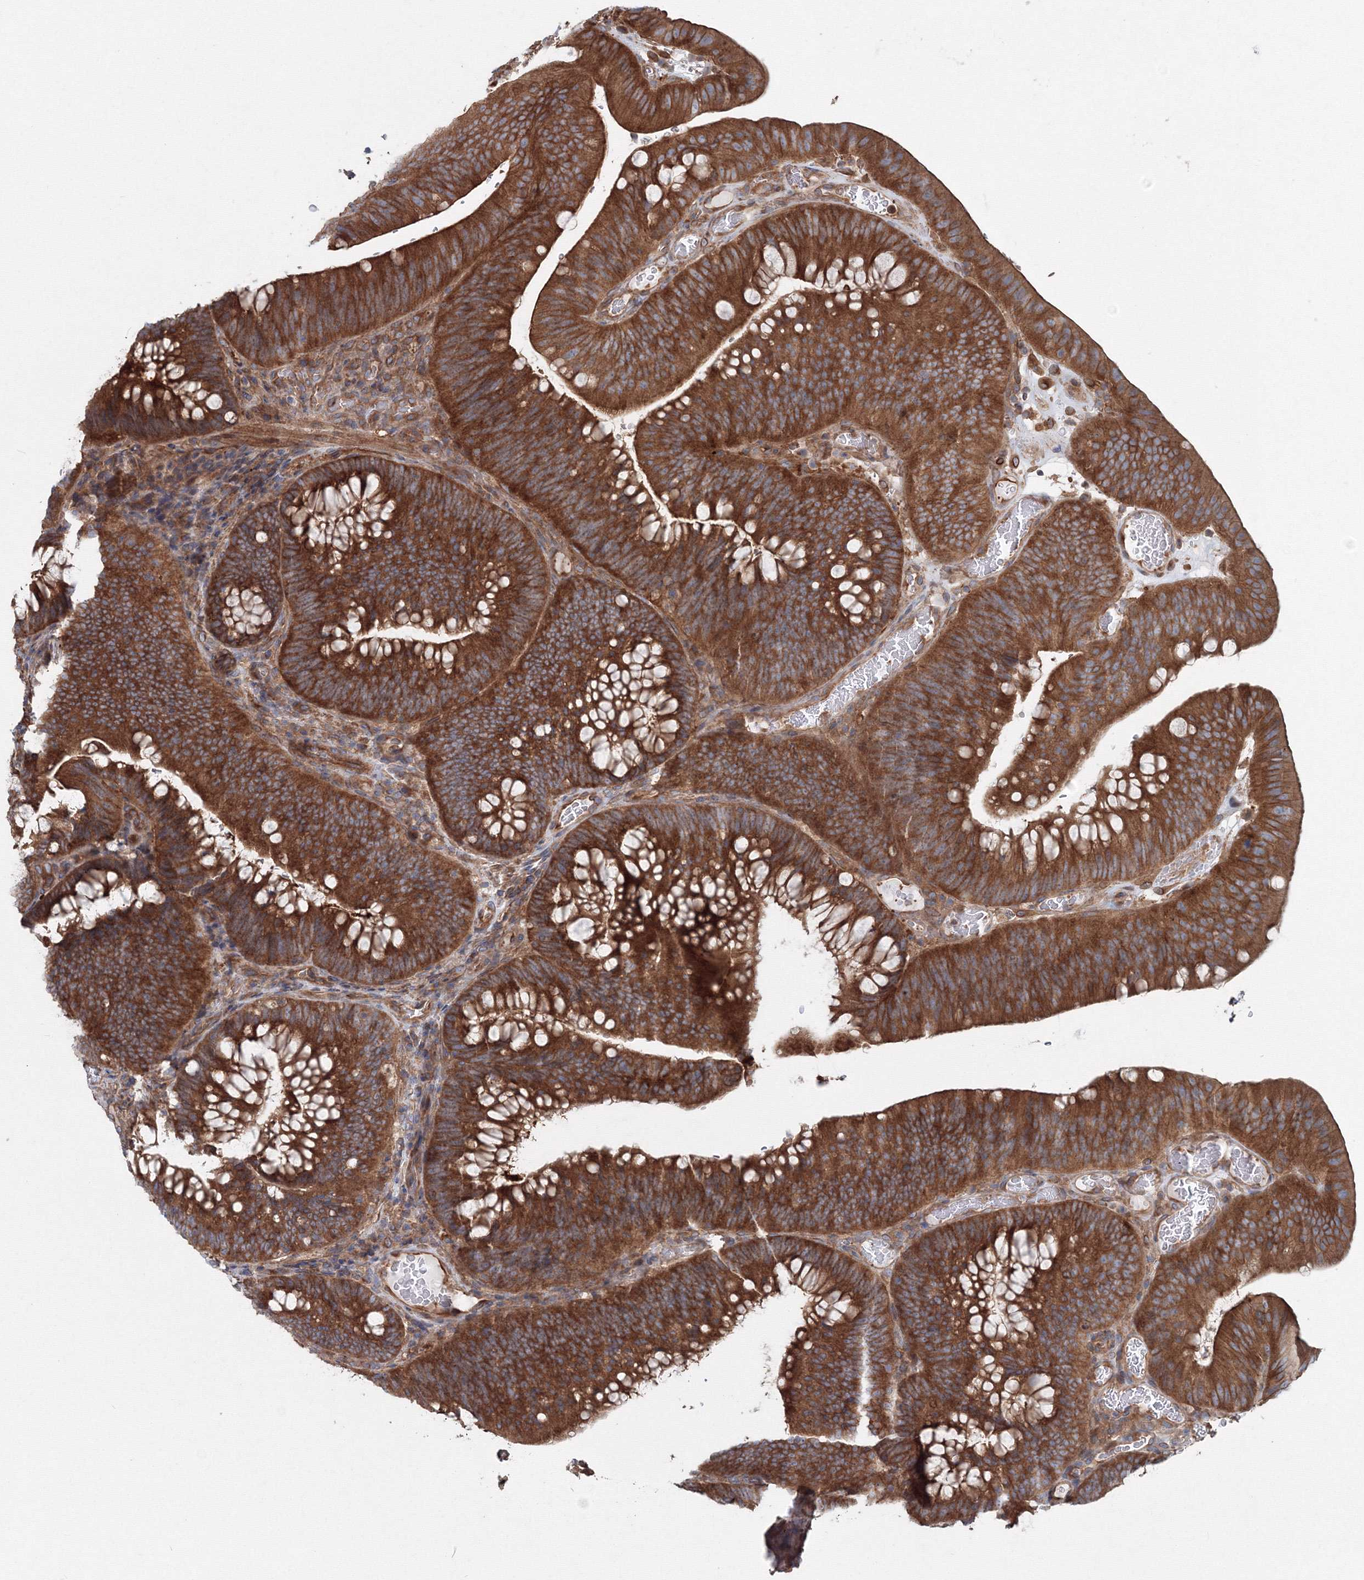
{"staining": {"intensity": "strong", "quantity": ">75%", "location": "cytoplasmic/membranous"}, "tissue": "colorectal cancer", "cell_type": "Tumor cells", "image_type": "cancer", "snomed": [{"axis": "morphology", "description": "Normal tissue, NOS"}, {"axis": "topography", "description": "Colon"}], "caption": "Human colorectal cancer stained for a protein (brown) exhibits strong cytoplasmic/membranous positive positivity in approximately >75% of tumor cells.", "gene": "EXOC1", "patient": {"sex": "female", "age": 82}}